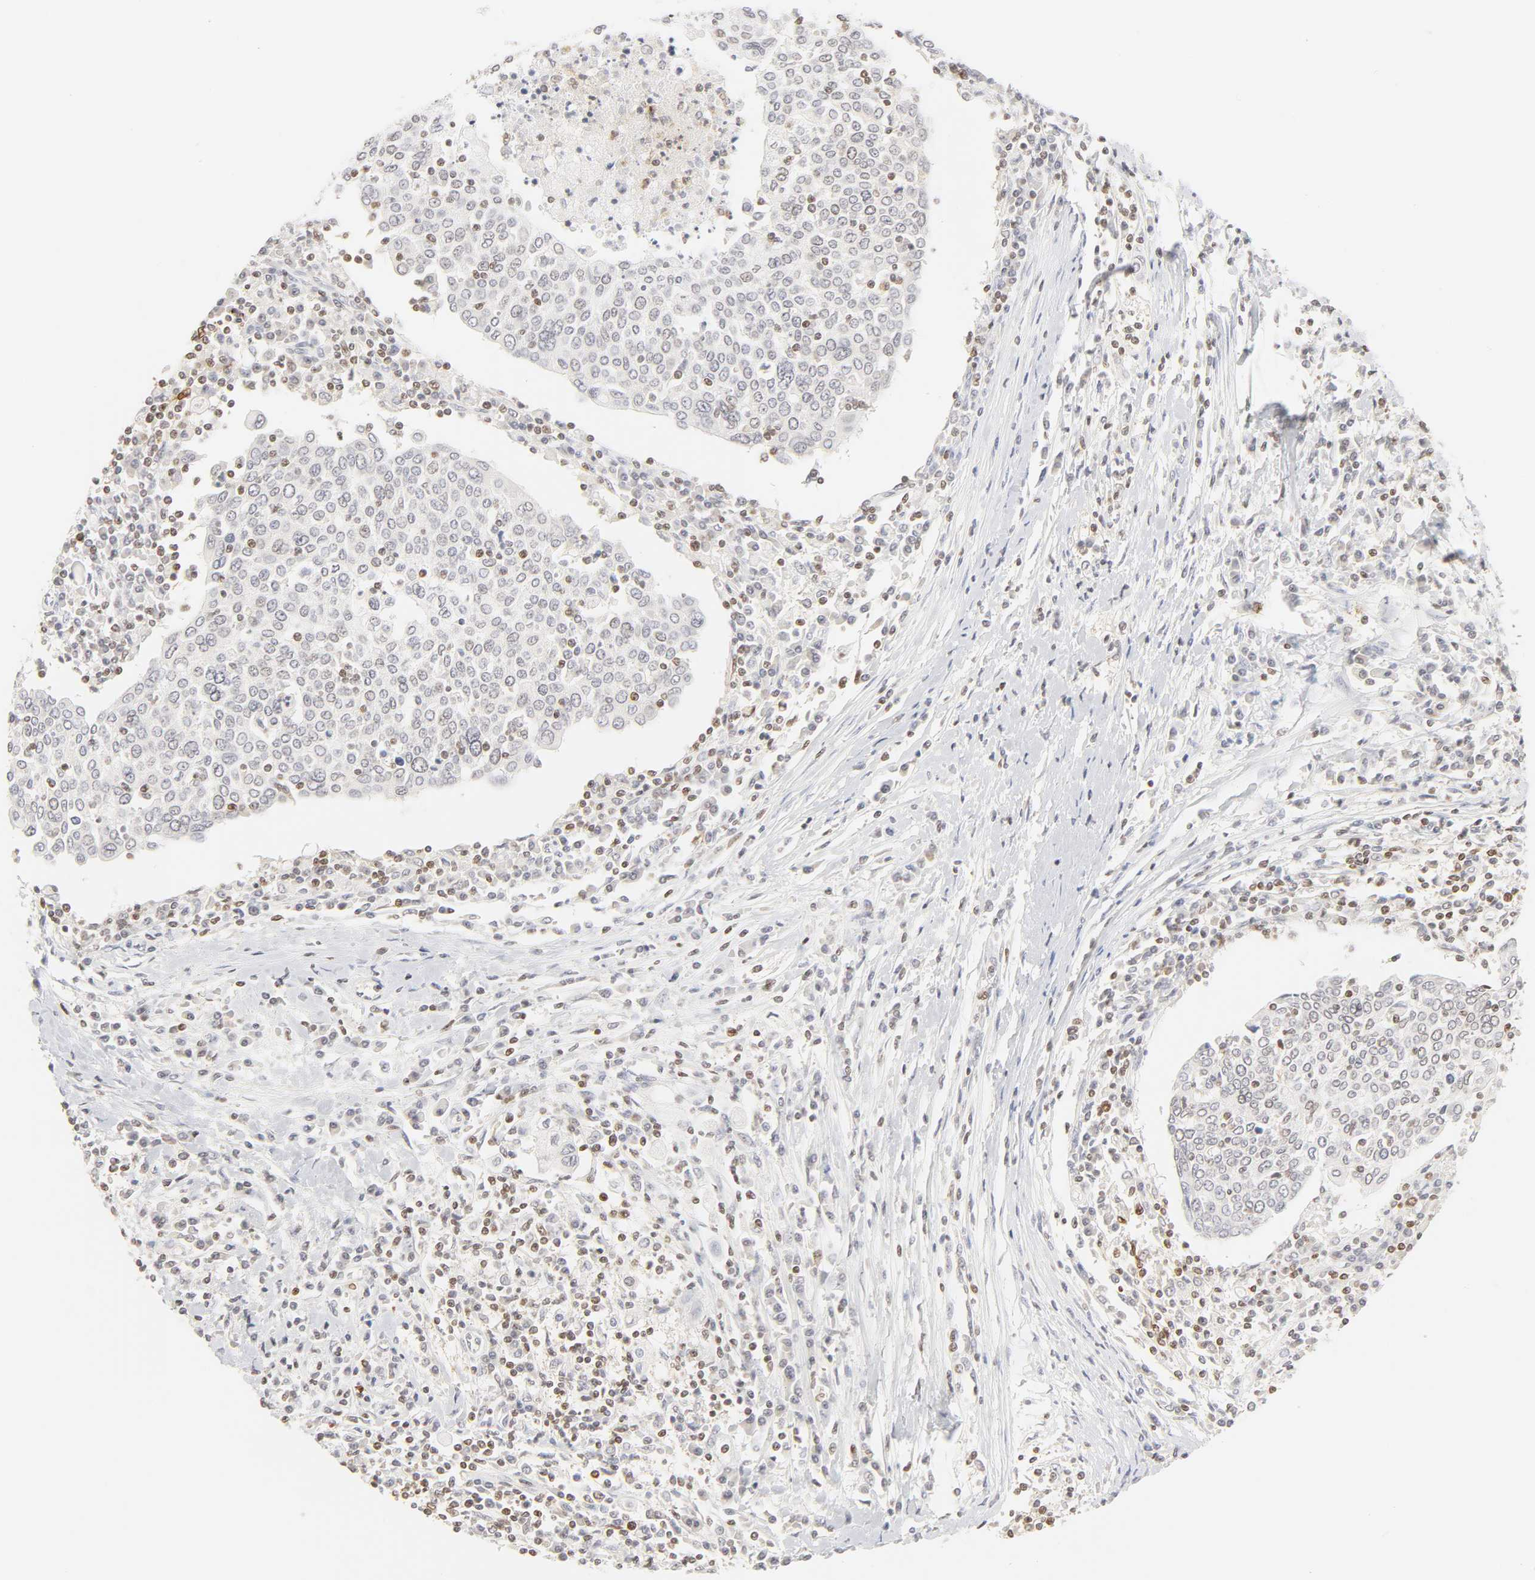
{"staining": {"intensity": "moderate", "quantity": "<25%", "location": "nuclear"}, "tissue": "cervical cancer", "cell_type": "Tumor cells", "image_type": "cancer", "snomed": [{"axis": "morphology", "description": "Squamous cell carcinoma, NOS"}, {"axis": "topography", "description": "Cervix"}], "caption": "This is a micrograph of immunohistochemistry staining of cervical cancer, which shows moderate staining in the nuclear of tumor cells.", "gene": "KIF2A", "patient": {"sex": "female", "age": 40}}